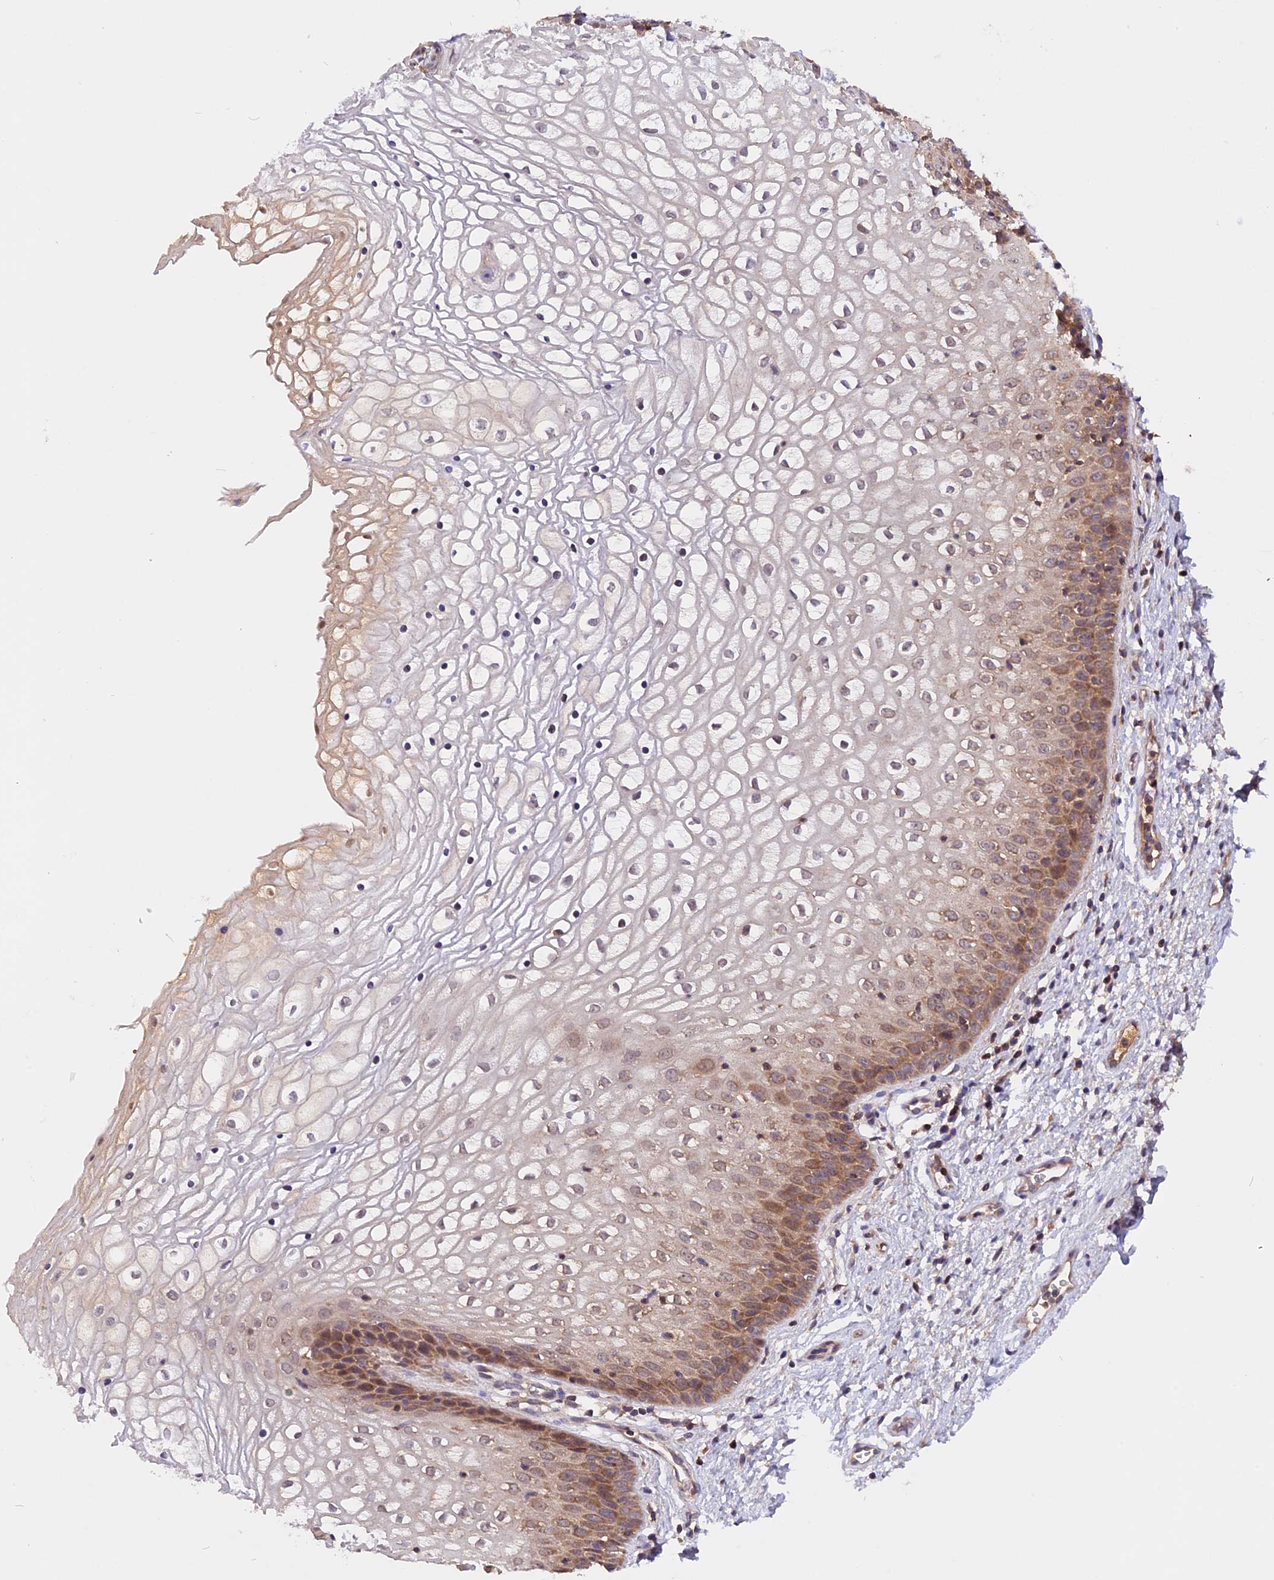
{"staining": {"intensity": "moderate", "quantity": "25%-75%", "location": "cytoplasmic/membranous"}, "tissue": "vagina", "cell_type": "Squamous epithelial cells", "image_type": "normal", "snomed": [{"axis": "morphology", "description": "Normal tissue, NOS"}, {"axis": "topography", "description": "Vagina"}], "caption": "High-magnification brightfield microscopy of unremarkable vagina stained with DAB (3,3'-diaminobenzidine) (brown) and counterstained with hematoxylin (blue). squamous epithelial cells exhibit moderate cytoplasmic/membranous staining is identified in about25%-75% of cells. The staining is performed using DAB (3,3'-diaminobenzidine) brown chromogen to label protein expression. The nuclei are counter-stained blue using hematoxylin.", "gene": "MARK4", "patient": {"sex": "female", "age": 34}}